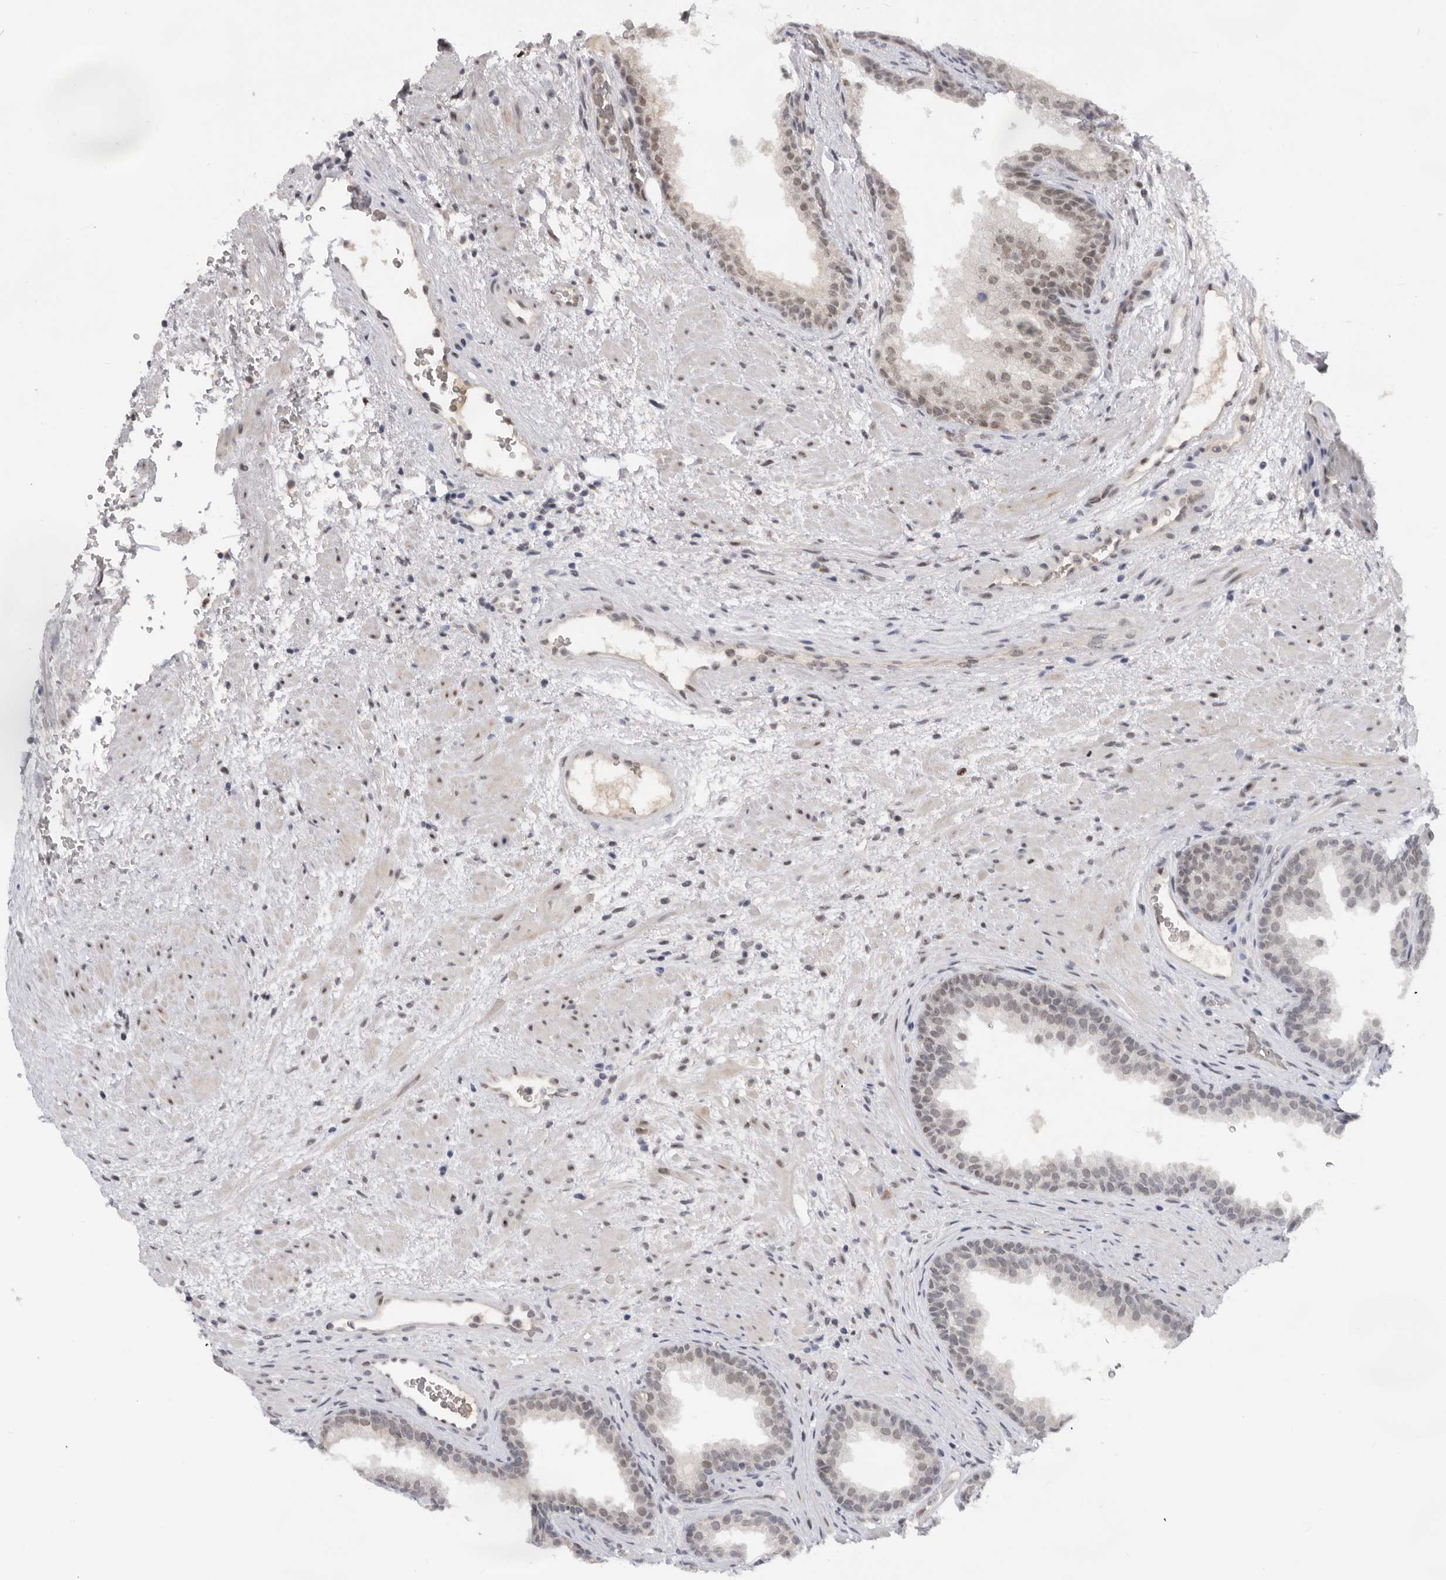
{"staining": {"intensity": "weak", "quantity": "25%-75%", "location": "nuclear"}, "tissue": "prostate", "cell_type": "Glandular cells", "image_type": "normal", "snomed": [{"axis": "morphology", "description": "Normal tissue, NOS"}, {"axis": "topography", "description": "Prostate"}], "caption": "Immunohistochemical staining of benign human prostate demonstrates low levels of weak nuclear expression in approximately 25%-75% of glandular cells.", "gene": "BRCA2", "patient": {"sex": "male", "age": 76}}